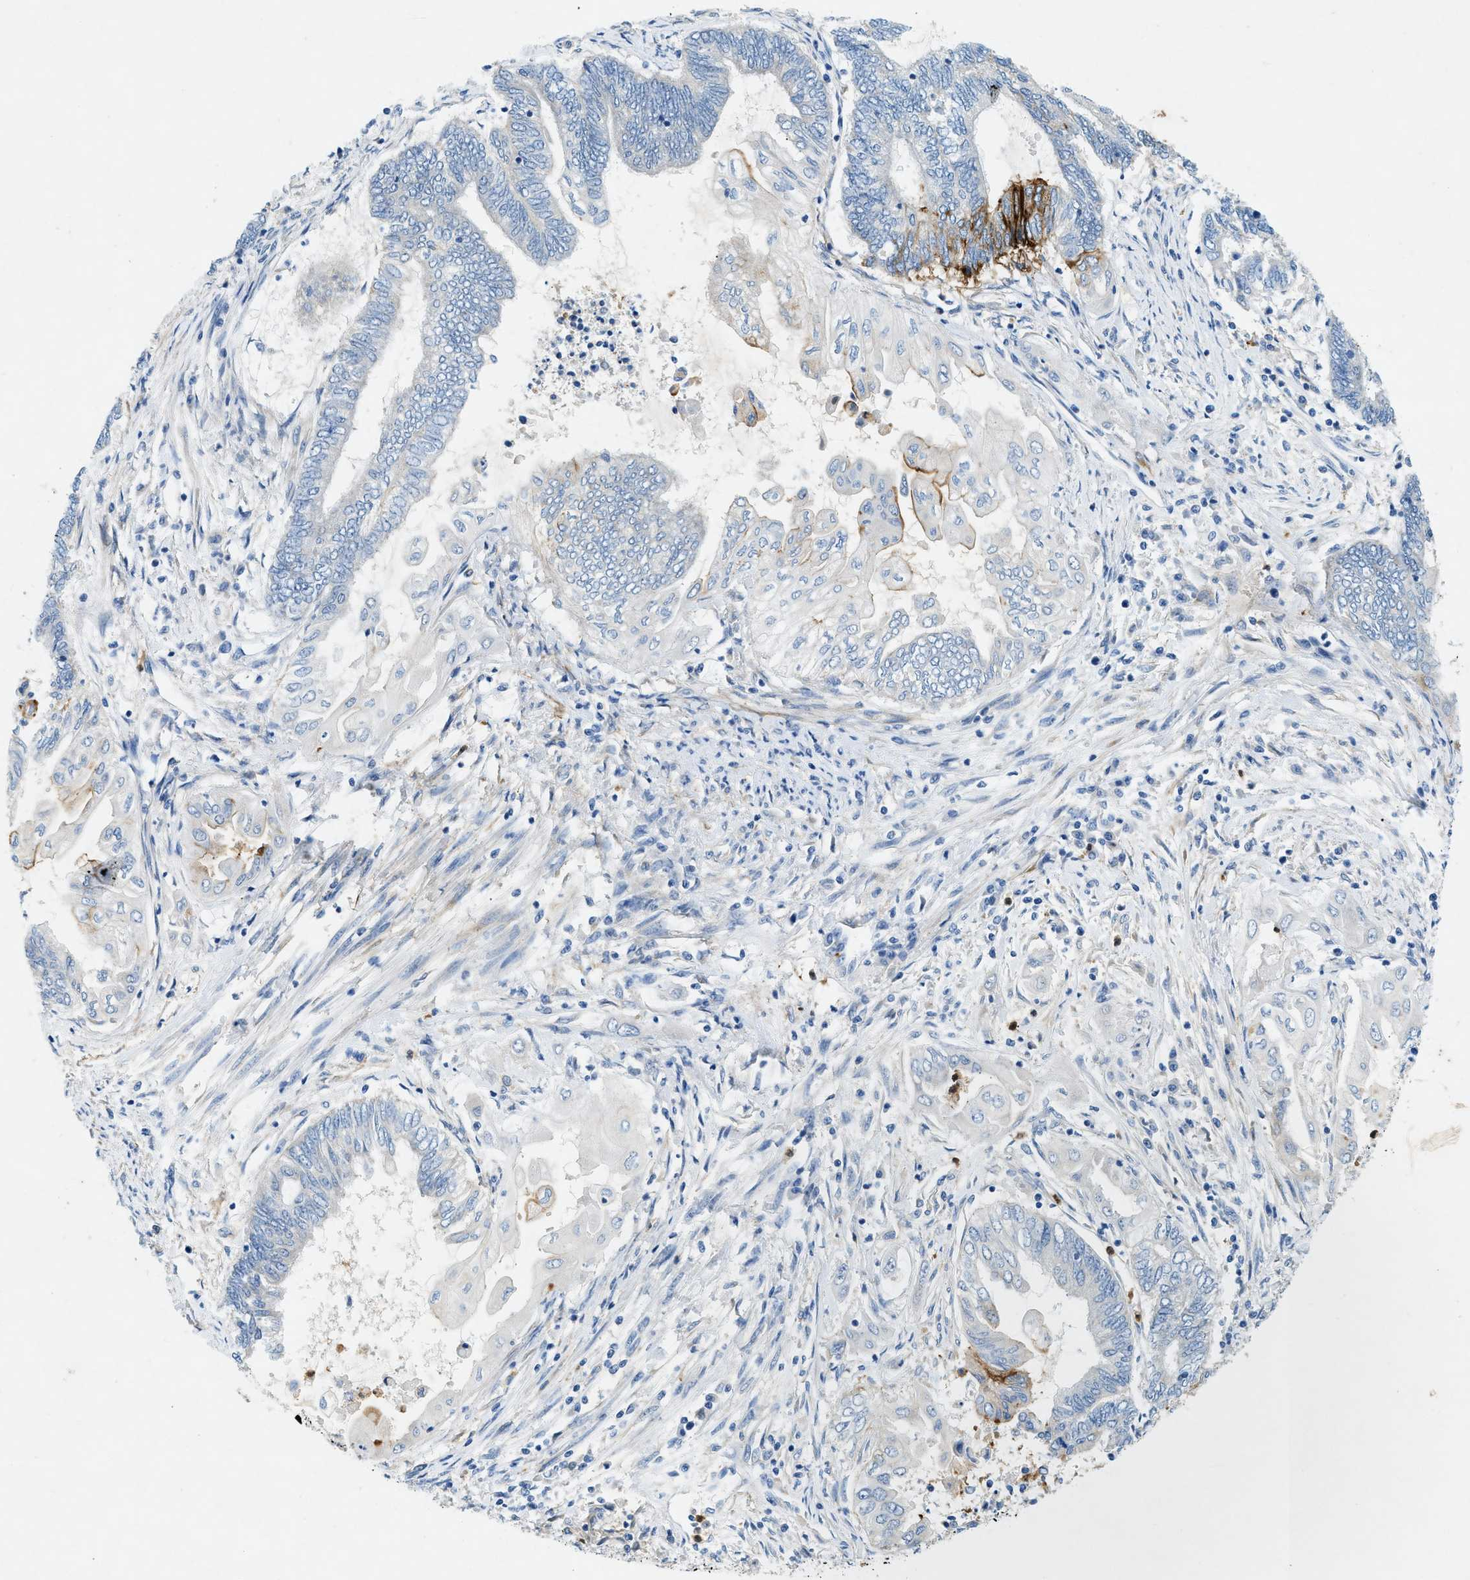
{"staining": {"intensity": "strong", "quantity": "<25%", "location": "cytoplasmic/membranous"}, "tissue": "endometrial cancer", "cell_type": "Tumor cells", "image_type": "cancer", "snomed": [{"axis": "morphology", "description": "Adenocarcinoma, NOS"}, {"axis": "topography", "description": "Uterus"}, {"axis": "topography", "description": "Endometrium"}], "caption": "A photomicrograph of endometrial cancer (adenocarcinoma) stained for a protein shows strong cytoplasmic/membranous brown staining in tumor cells.", "gene": "ZDHHC13", "patient": {"sex": "female", "age": 70}}